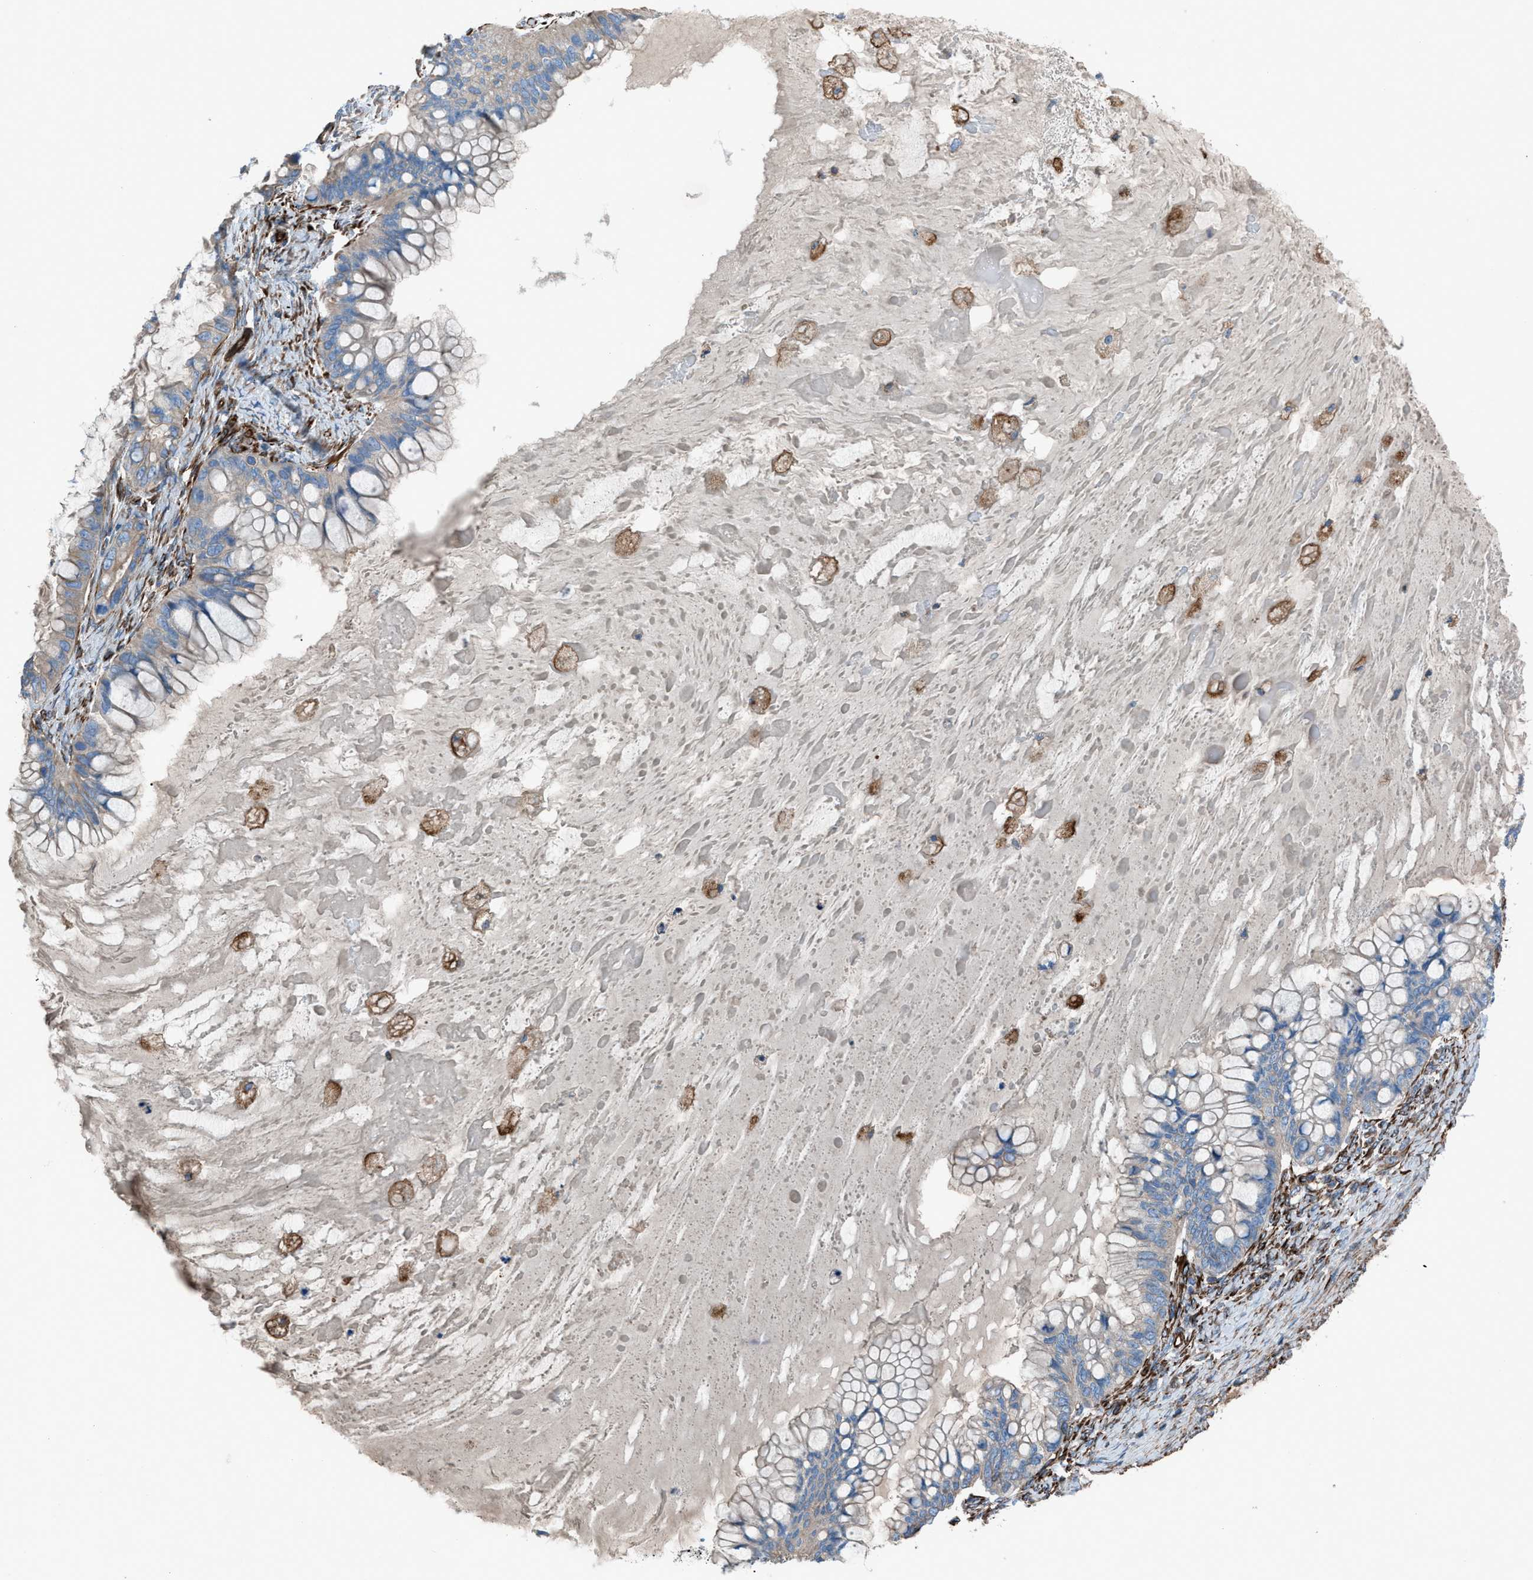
{"staining": {"intensity": "weak", "quantity": ">75%", "location": "cytoplasmic/membranous"}, "tissue": "ovarian cancer", "cell_type": "Tumor cells", "image_type": "cancer", "snomed": [{"axis": "morphology", "description": "Cystadenocarcinoma, mucinous, NOS"}, {"axis": "topography", "description": "Ovary"}], "caption": "Protein expression analysis of ovarian cancer exhibits weak cytoplasmic/membranous staining in approximately >75% of tumor cells.", "gene": "CABP7", "patient": {"sex": "female", "age": 80}}